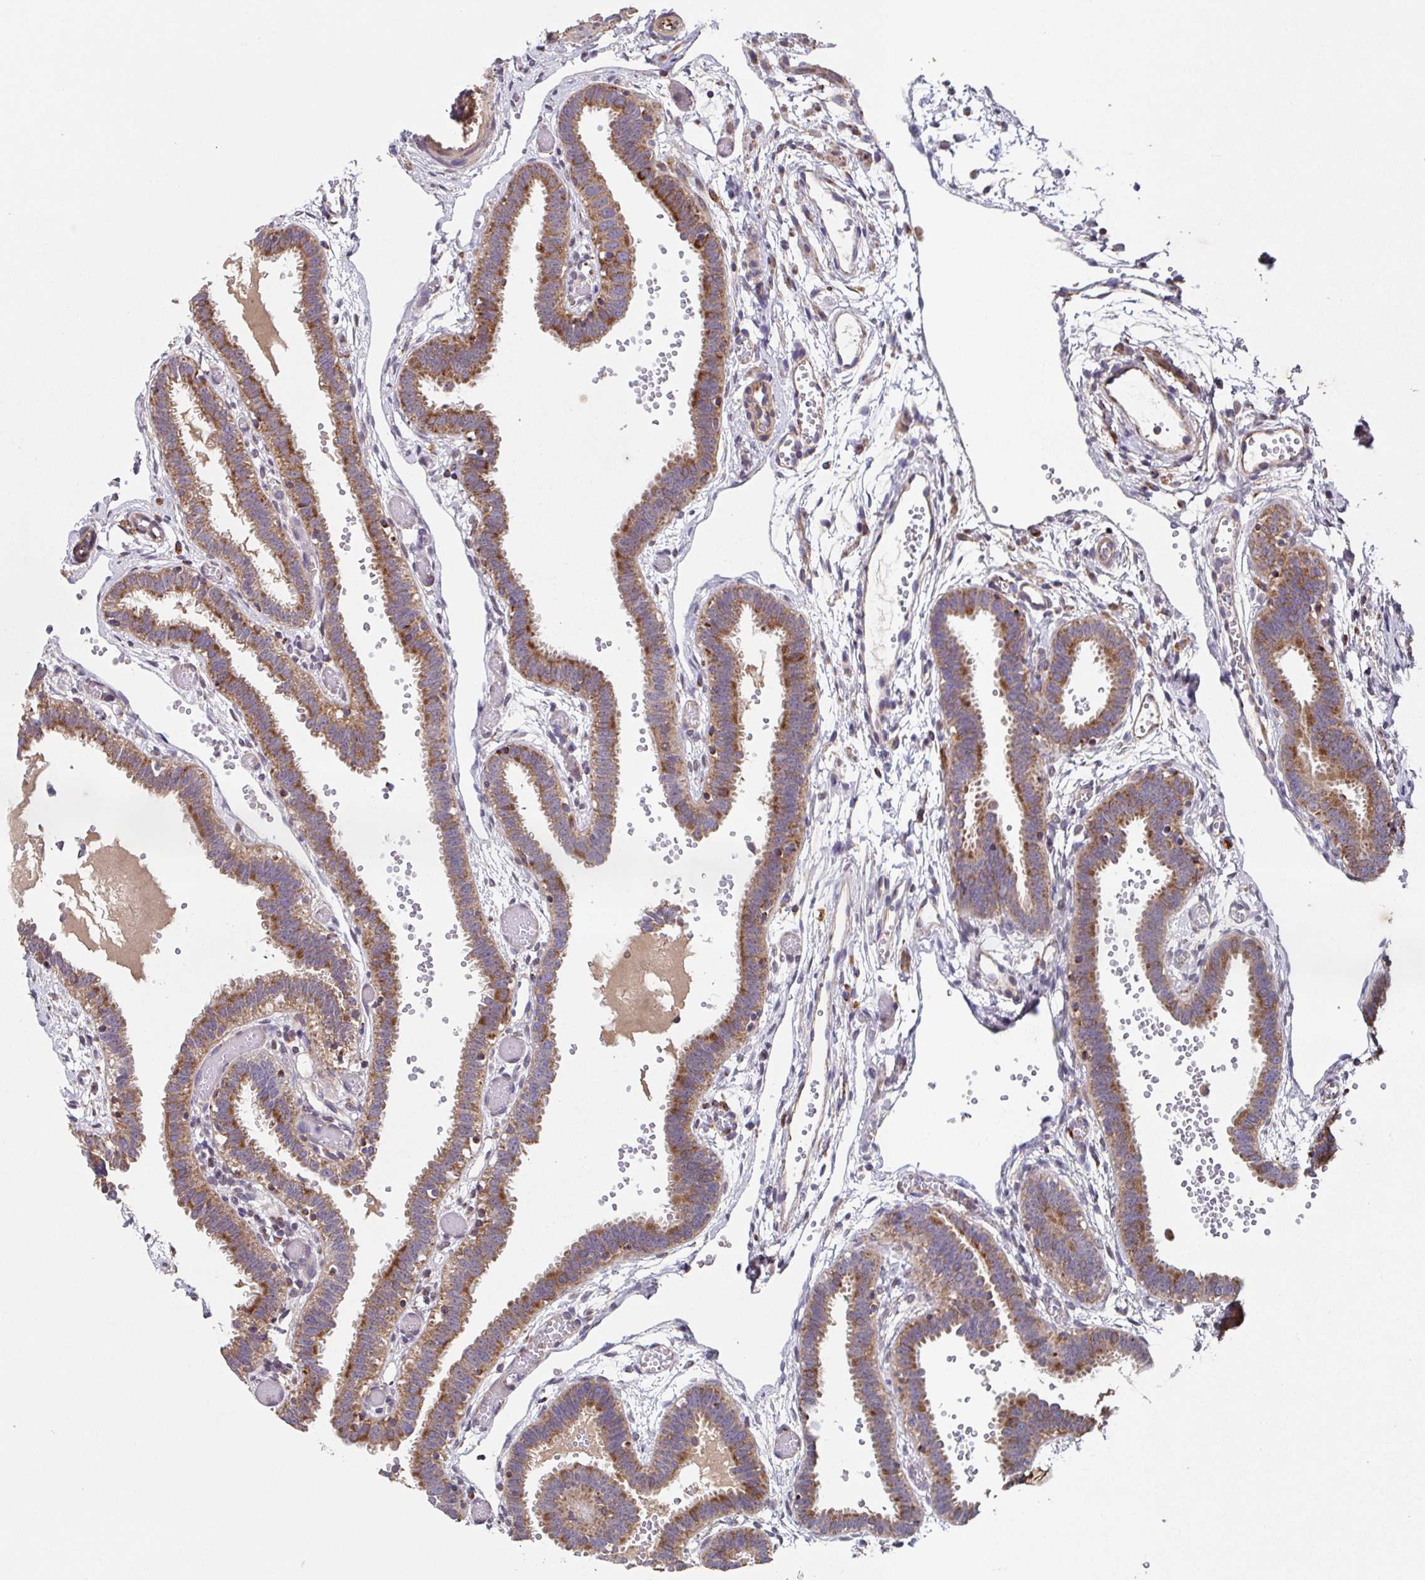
{"staining": {"intensity": "moderate", "quantity": ">75%", "location": "cytoplasmic/membranous"}, "tissue": "fallopian tube", "cell_type": "Glandular cells", "image_type": "normal", "snomed": [{"axis": "morphology", "description": "Normal tissue, NOS"}, {"axis": "topography", "description": "Fallopian tube"}], "caption": "A brown stain labels moderate cytoplasmic/membranous expression of a protein in glandular cells of normal fallopian tube.", "gene": "MT", "patient": {"sex": "female", "age": 37}}